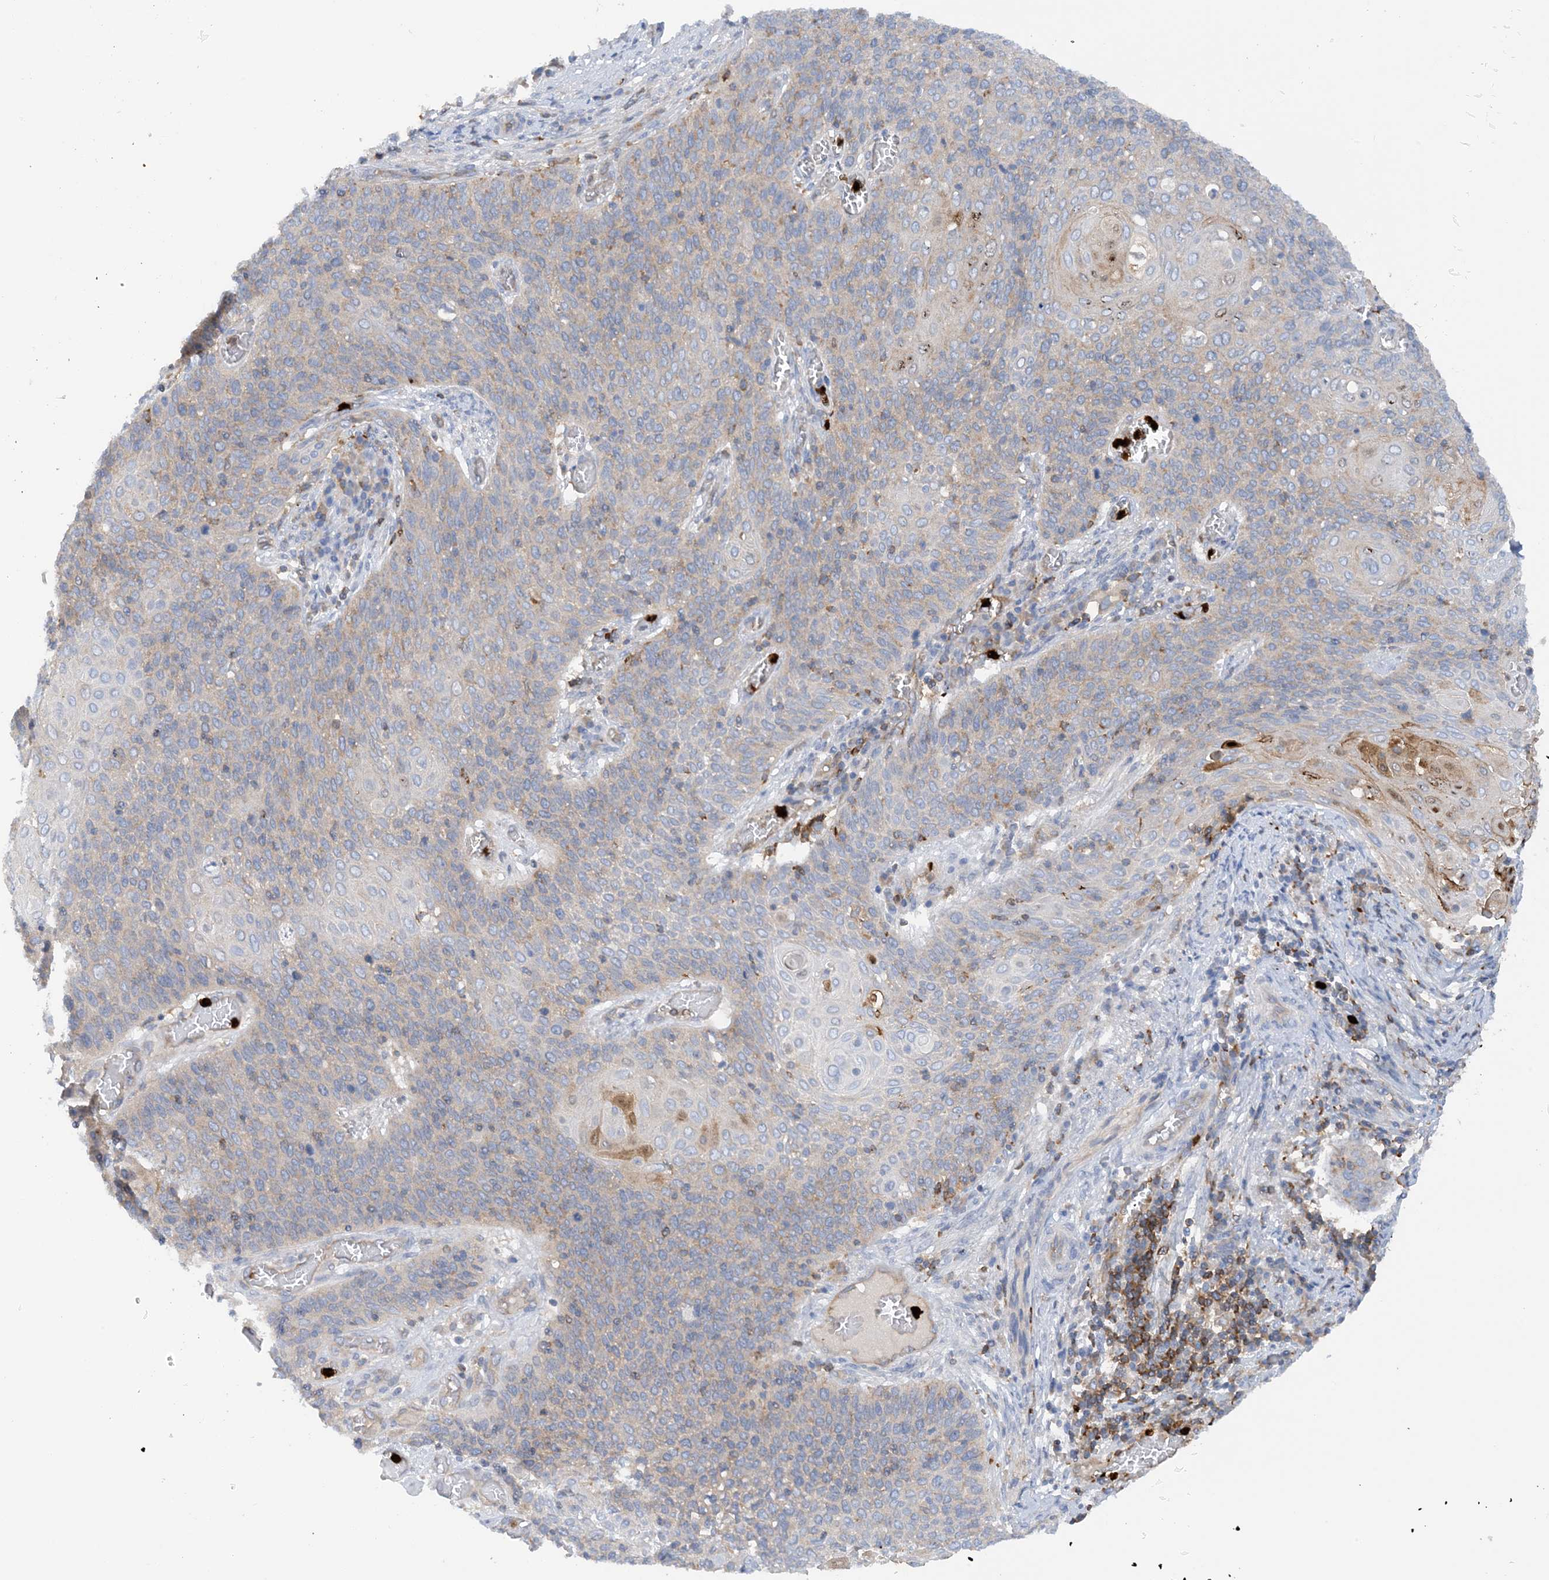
{"staining": {"intensity": "negative", "quantity": "none", "location": "none"}, "tissue": "cervical cancer", "cell_type": "Tumor cells", "image_type": "cancer", "snomed": [{"axis": "morphology", "description": "Squamous cell carcinoma, NOS"}, {"axis": "topography", "description": "Cervix"}], "caption": "A photomicrograph of human cervical cancer (squamous cell carcinoma) is negative for staining in tumor cells. Nuclei are stained in blue.", "gene": "PHACTR2", "patient": {"sex": "female", "age": 39}}